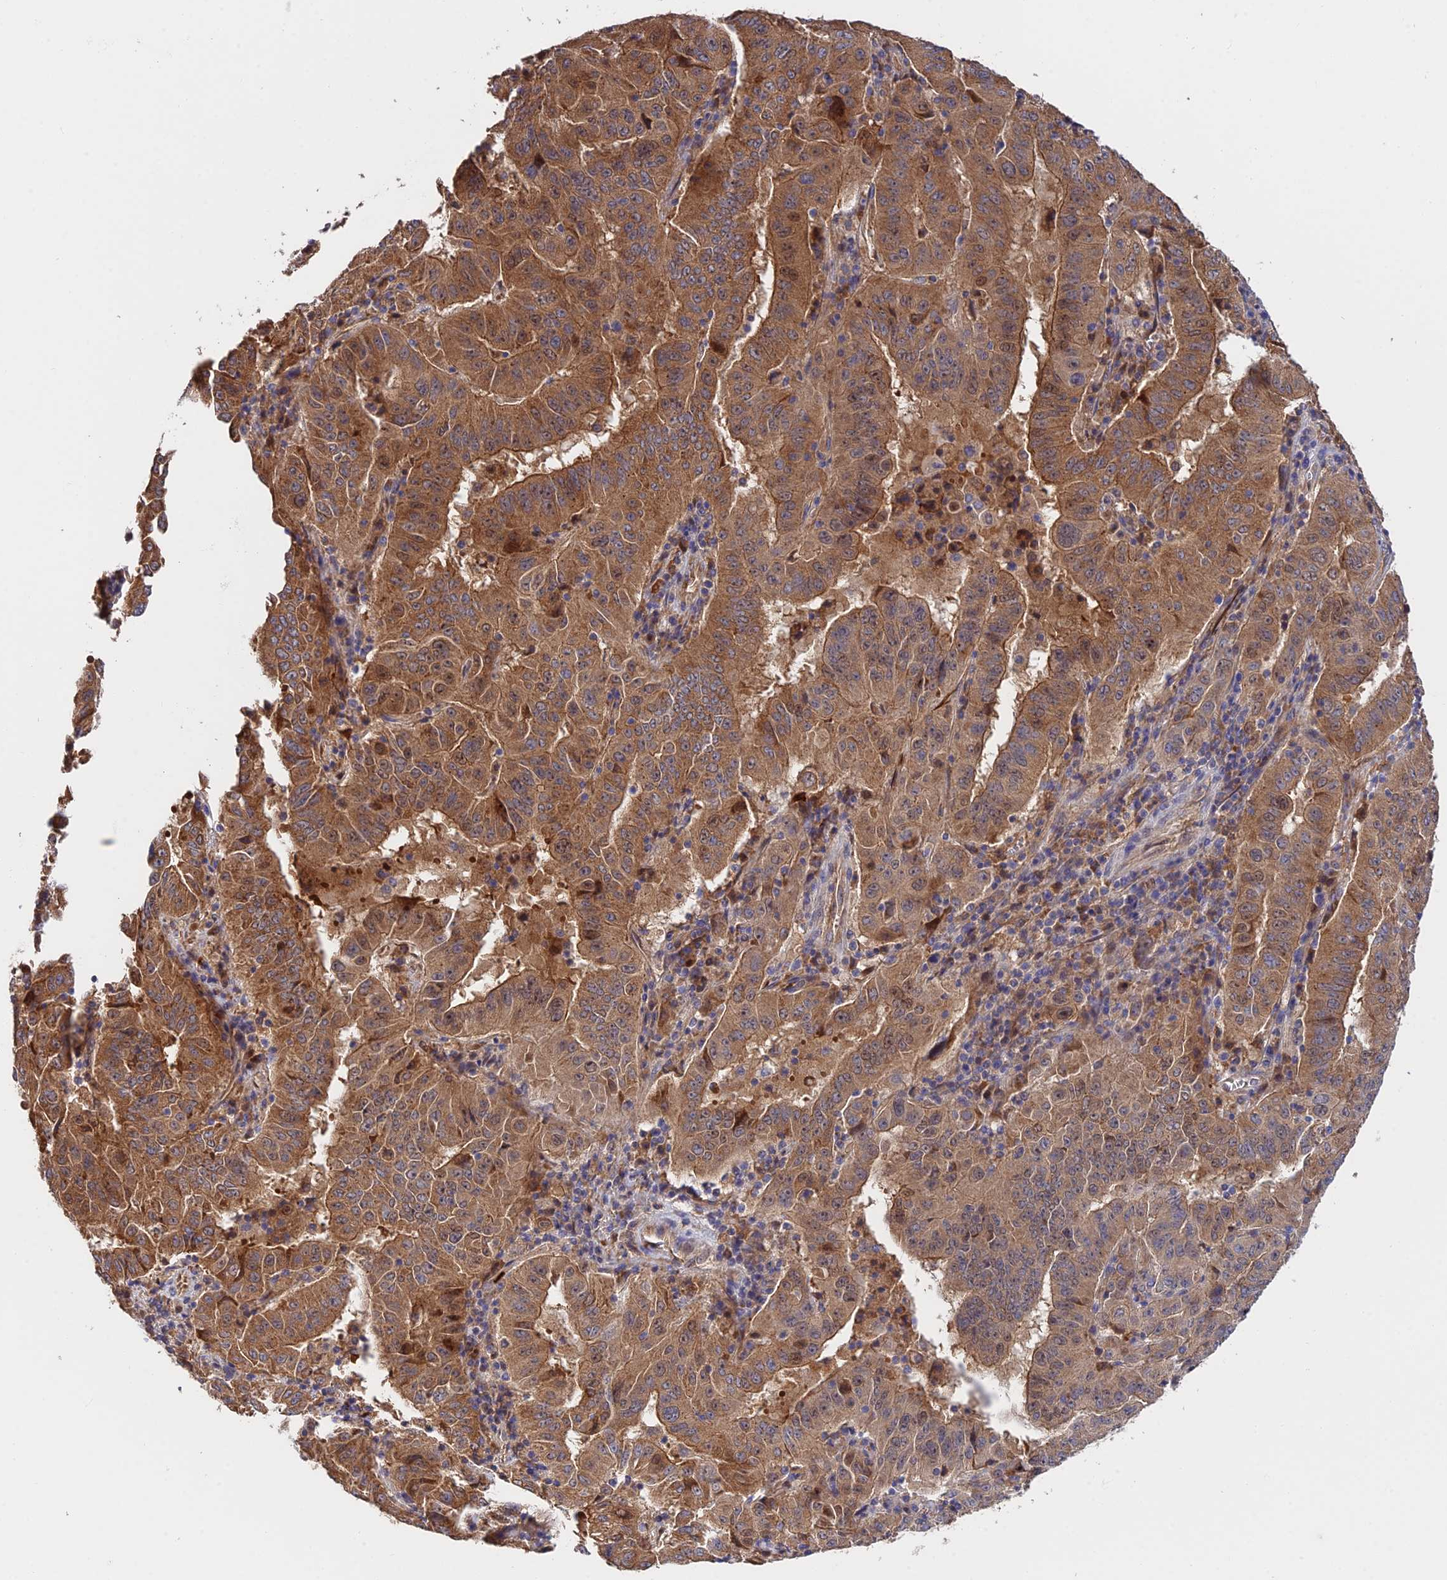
{"staining": {"intensity": "moderate", "quantity": ">75%", "location": "cytoplasmic/membranous"}, "tissue": "pancreatic cancer", "cell_type": "Tumor cells", "image_type": "cancer", "snomed": [{"axis": "morphology", "description": "Adenocarcinoma, NOS"}, {"axis": "topography", "description": "Pancreas"}], "caption": "Immunohistochemistry (IHC) (DAB (3,3'-diaminobenzidine)) staining of human pancreatic cancer (adenocarcinoma) reveals moderate cytoplasmic/membranous protein positivity in approximately >75% of tumor cells.", "gene": "CDC37L1", "patient": {"sex": "male", "age": 63}}